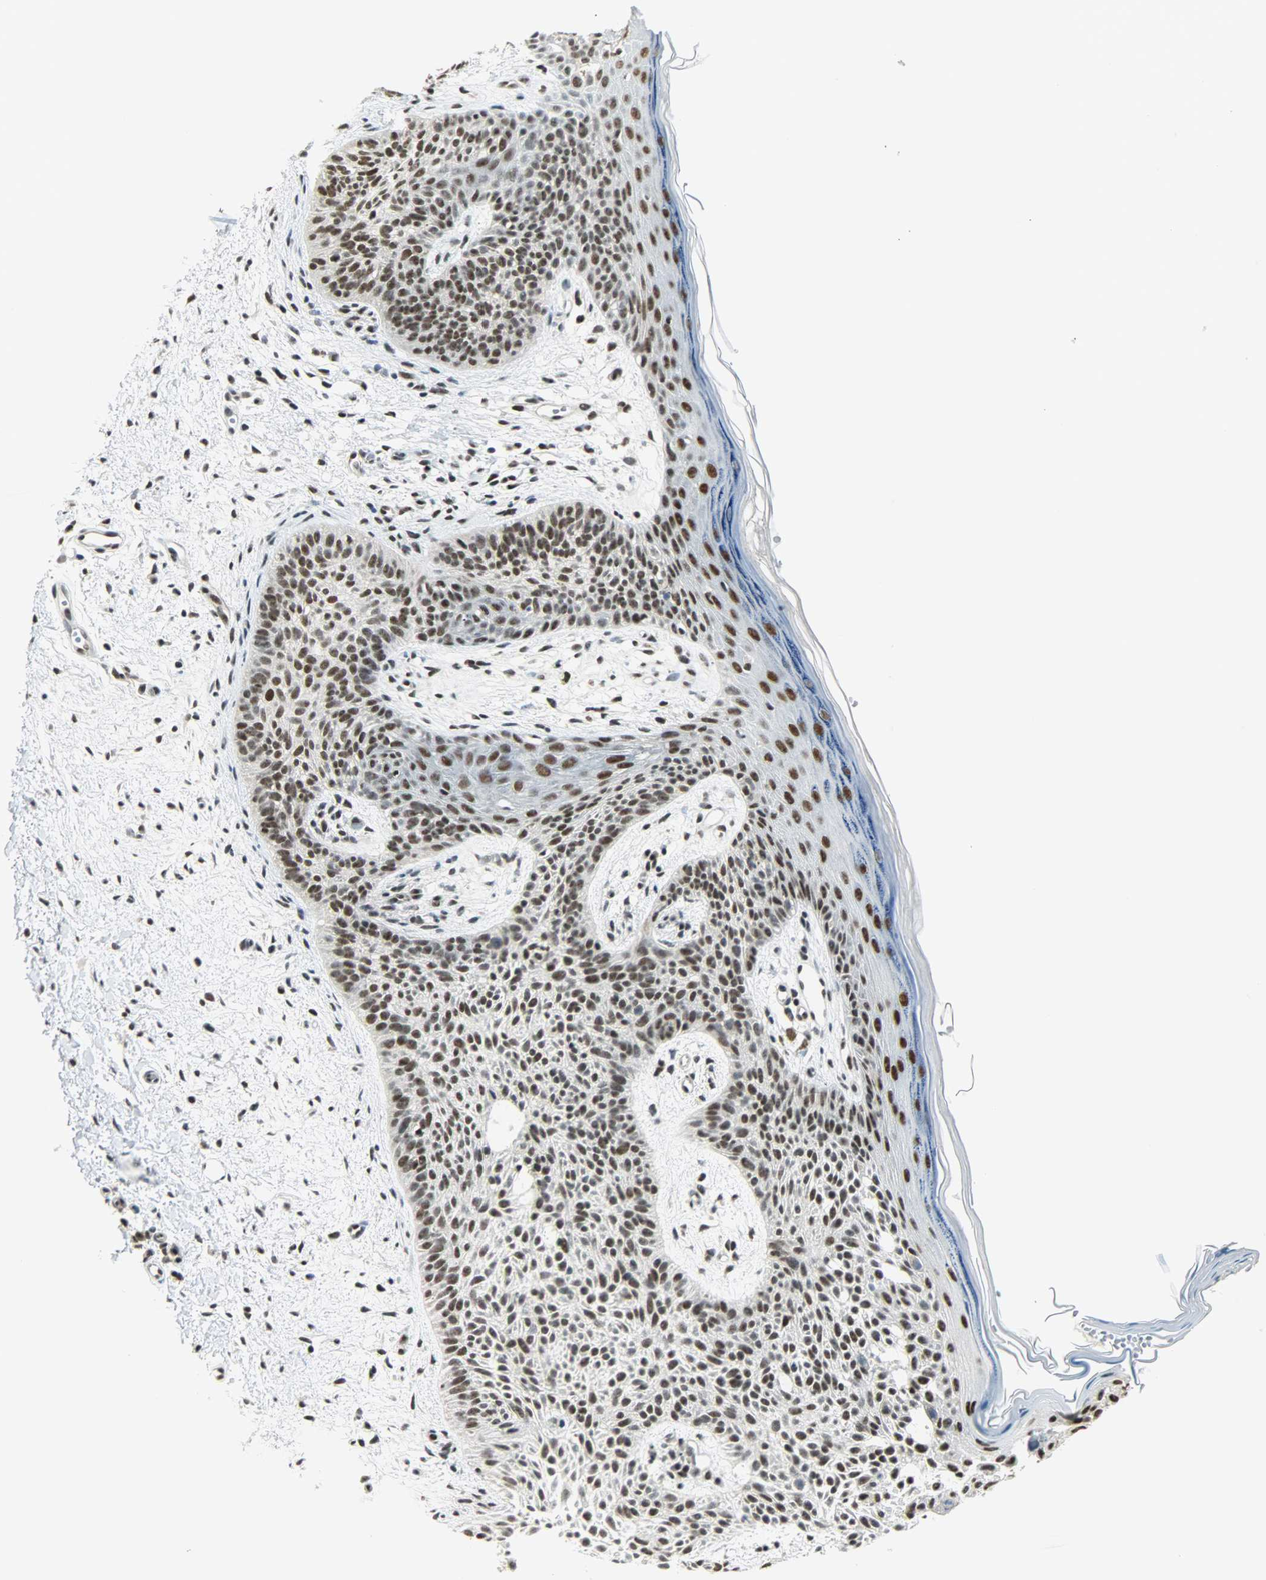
{"staining": {"intensity": "strong", "quantity": ">75%", "location": "nuclear"}, "tissue": "skin cancer", "cell_type": "Tumor cells", "image_type": "cancer", "snomed": [{"axis": "morphology", "description": "Normal tissue, NOS"}, {"axis": "morphology", "description": "Basal cell carcinoma"}, {"axis": "topography", "description": "Skin"}], "caption": "The histopathology image exhibits immunohistochemical staining of skin cancer (basal cell carcinoma). There is strong nuclear expression is present in approximately >75% of tumor cells.", "gene": "SUGP1", "patient": {"sex": "female", "age": 69}}